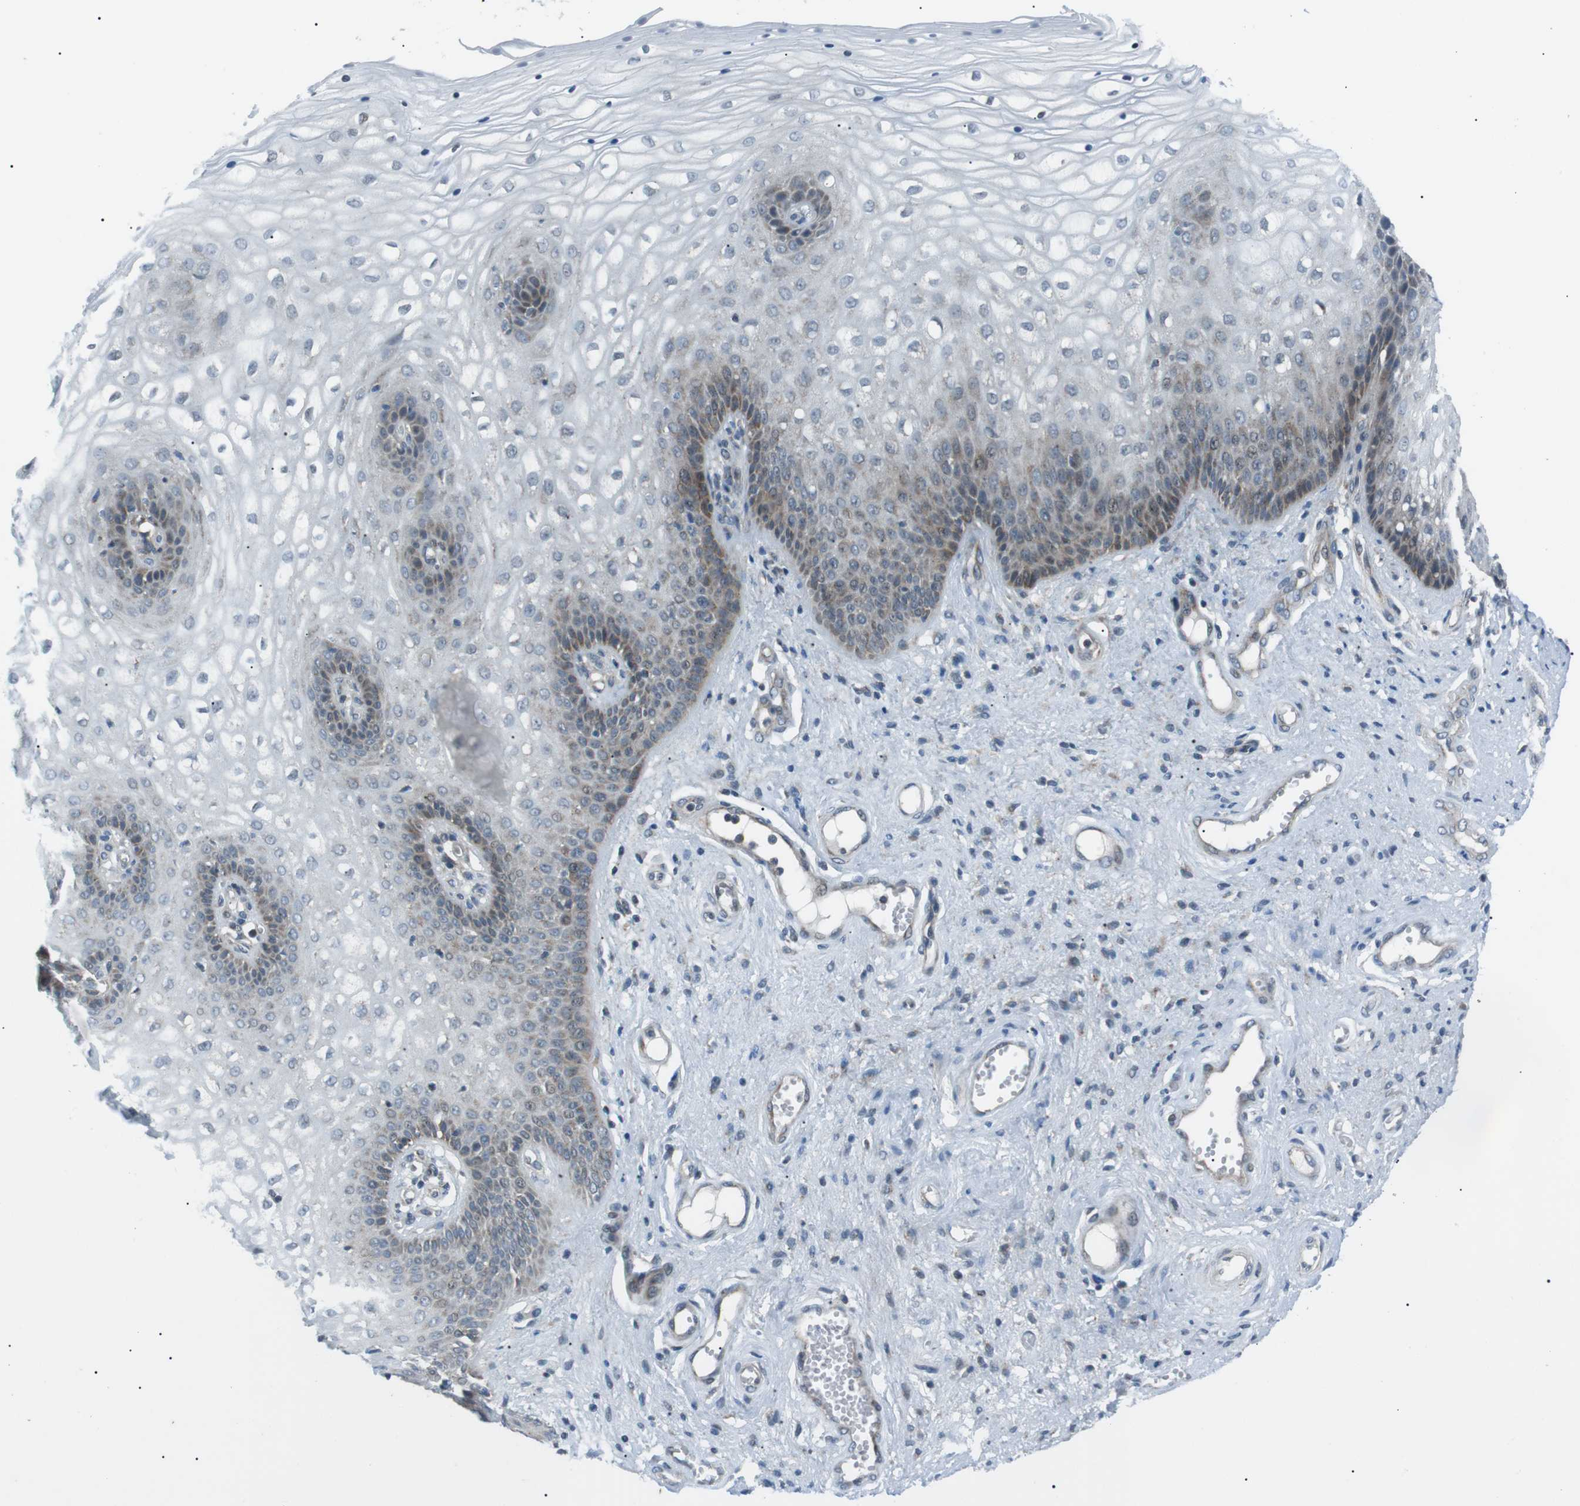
{"staining": {"intensity": "moderate", "quantity": "<25%", "location": "cytoplasmic/membranous"}, "tissue": "vagina", "cell_type": "Squamous epithelial cells", "image_type": "normal", "snomed": [{"axis": "morphology", "description": "Normal tissue, NOS"}, {"axis": "topography", "description": "Vagina"}], "caption": "Moderate cytoplasmic/membranous expression for a protein is present in about <25% of squamous epithelial cells of normal vagina using immunohistochemistry.", "gene": "ARID5B", "patient": {"sex": "female", "age": 34}}